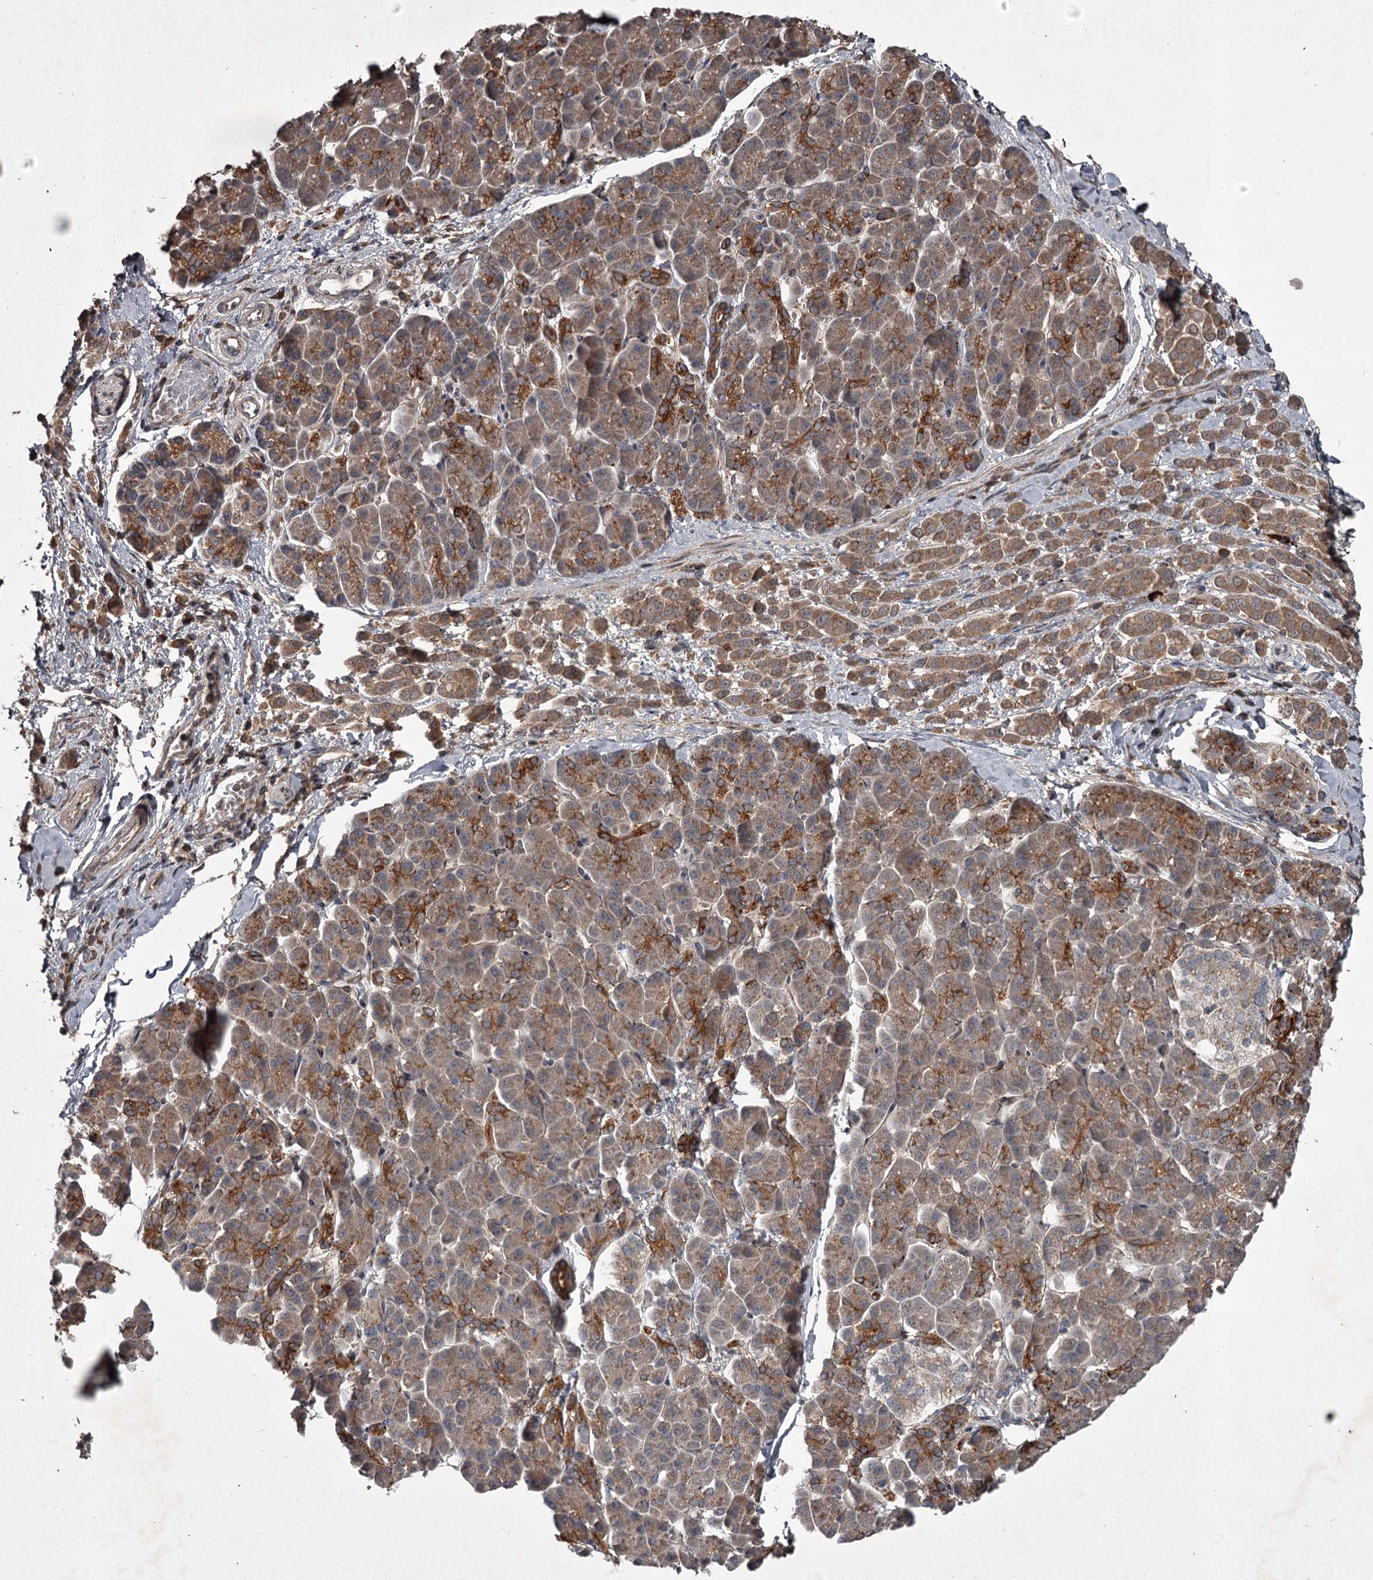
{"staining": {"intensity": "moderate", "quantity": ">75%", "location": "cytoplasmic/membranous"}, "tissue": "pancreatic cancer", "cell_type": "Tumor cells", "image_type": "cancer", "snomed": [{"axis": "morphology", "description": "Normal tissue, NOS"}, {"axis": "morphology", "description": "Adenocarcinoma, NOS"}, {"axis": "topography", "description": "Pancreas"}], "caption": "Immunohistochemistry (IHC) of human pancreatic adenocarcinoma exhibits medium levels of moderate cytoplasmic/membranous staining in approximately >75% of tumor cells.", "gene": "UNC93B1", "patient": {"sex": "female", "age": 64}}